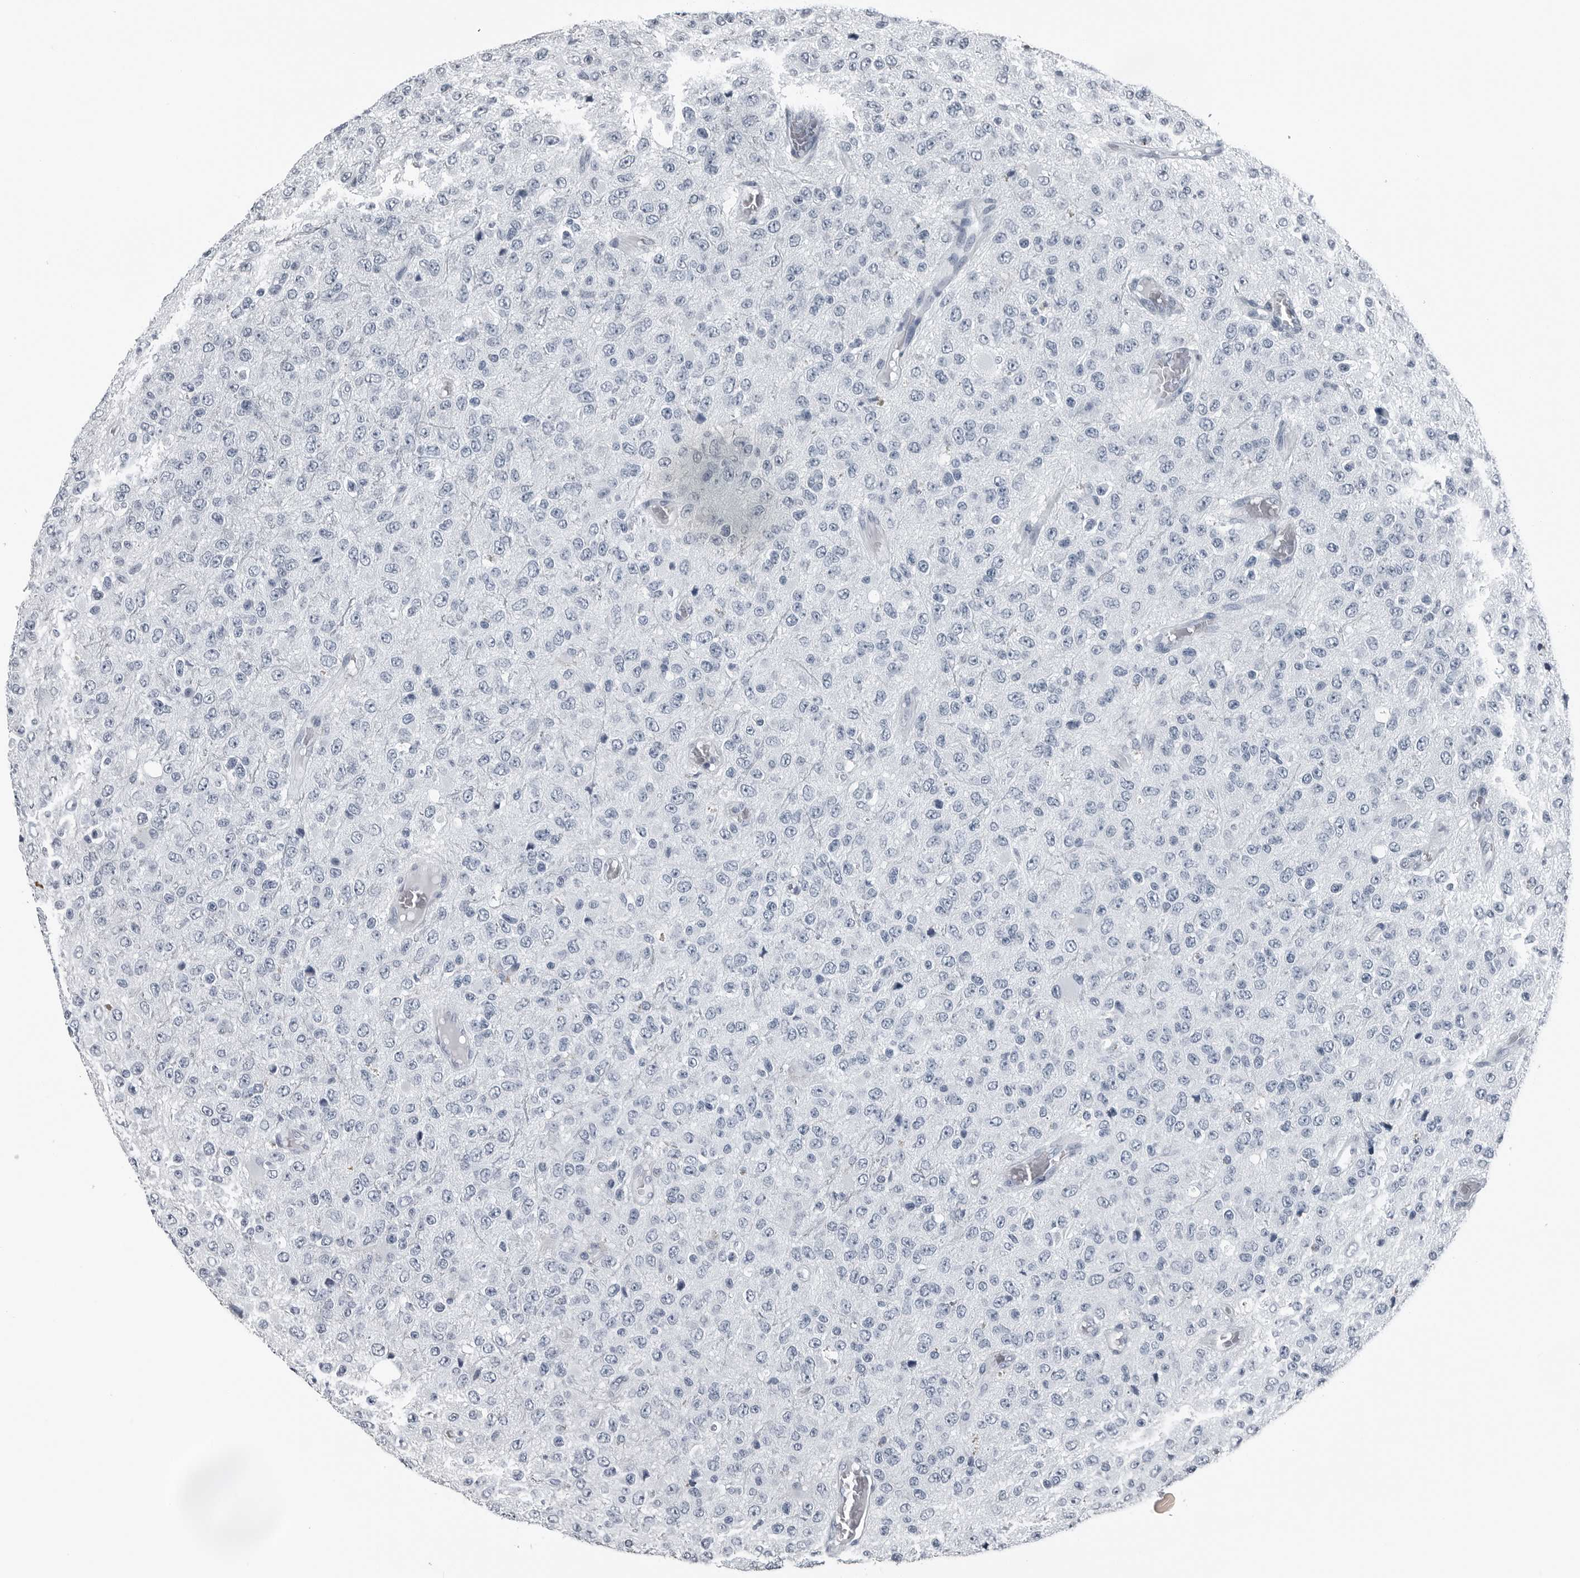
{"staining": {"intensity": "negative", "quantity": "none", "location": "none"}, "tissue": "glioma", "cell_type": "Tumor cells", "image_type": "cancer", "snomed": [{"axis": "morphology", "description": "Glioma, malignant, High grade"}, {"axis": "topography", "description": "pancreas cauda"}], "caption": "The histopathology image exhibits no significant staining in tumor cells of glioma. (DAB (3,3'-diaminobenzidine) IHC with hematoxylin counter stain).", "gene": "SPINK1", "patient": {"sex": "male", "age": 60}}